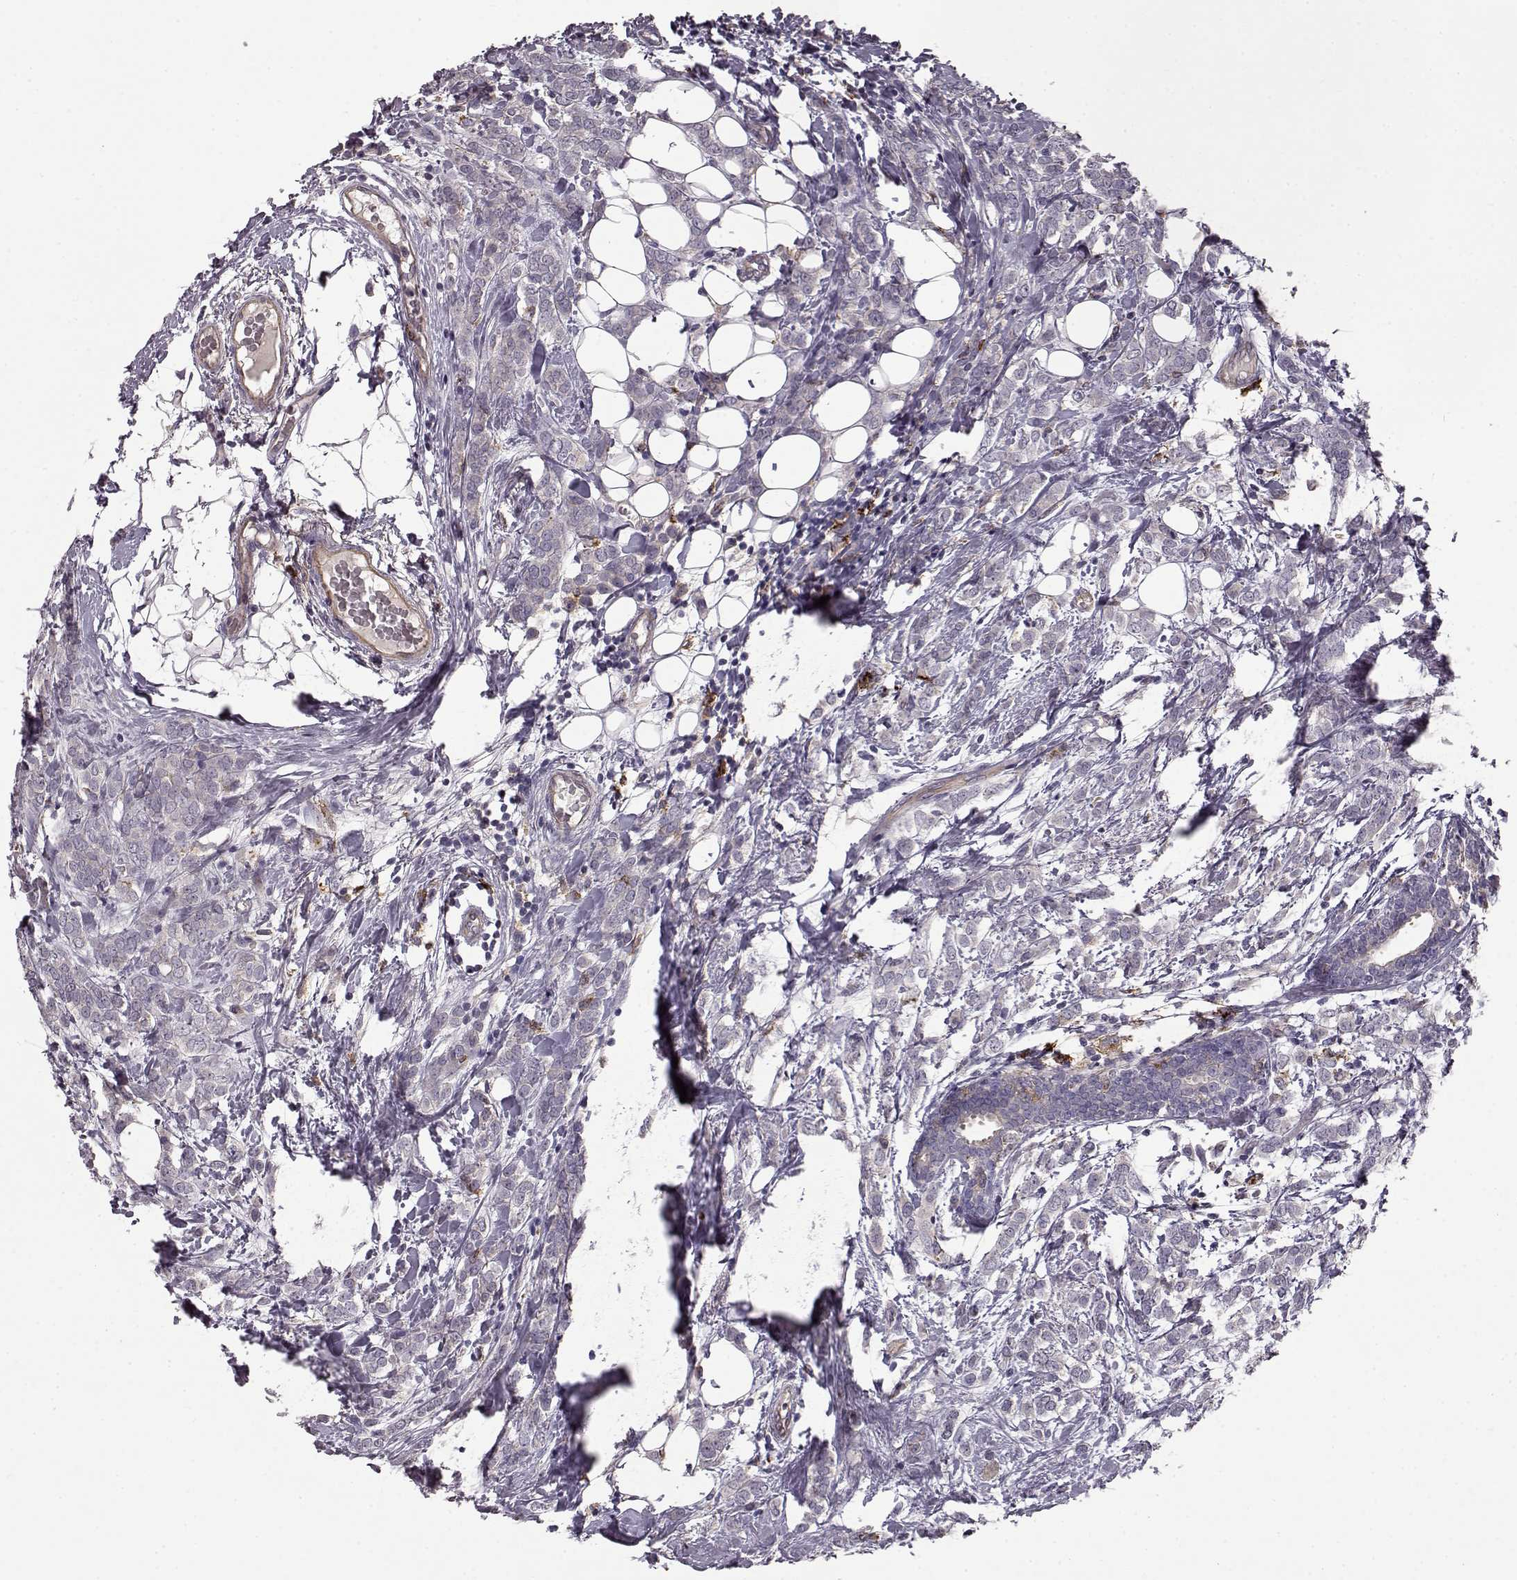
{"staining": {"intensity": "negative", "quantity": "none", "location": "none"}, "tissue": "breast cancer", "cell_type": "Tumor cells", "image_type": "cancer", "snomed": [{"axis": "morphology", "description": "Lobular carcinoma"}, {"axis": "topography", "description": "Breast"}], "caption": "High power microscopy image of an immunohistochemistry (IHC) photomicrograph of lobular carcinoma (breast), revealing no significant expression in tumor cells. (Stains: DAB immunohistochemistry (IHC) with hematoxylin counter stain, Microscopy: brightfield microscopy at high magnification).", "gene": "CCNF", "patient": {"sex": "female", "age": 49}}